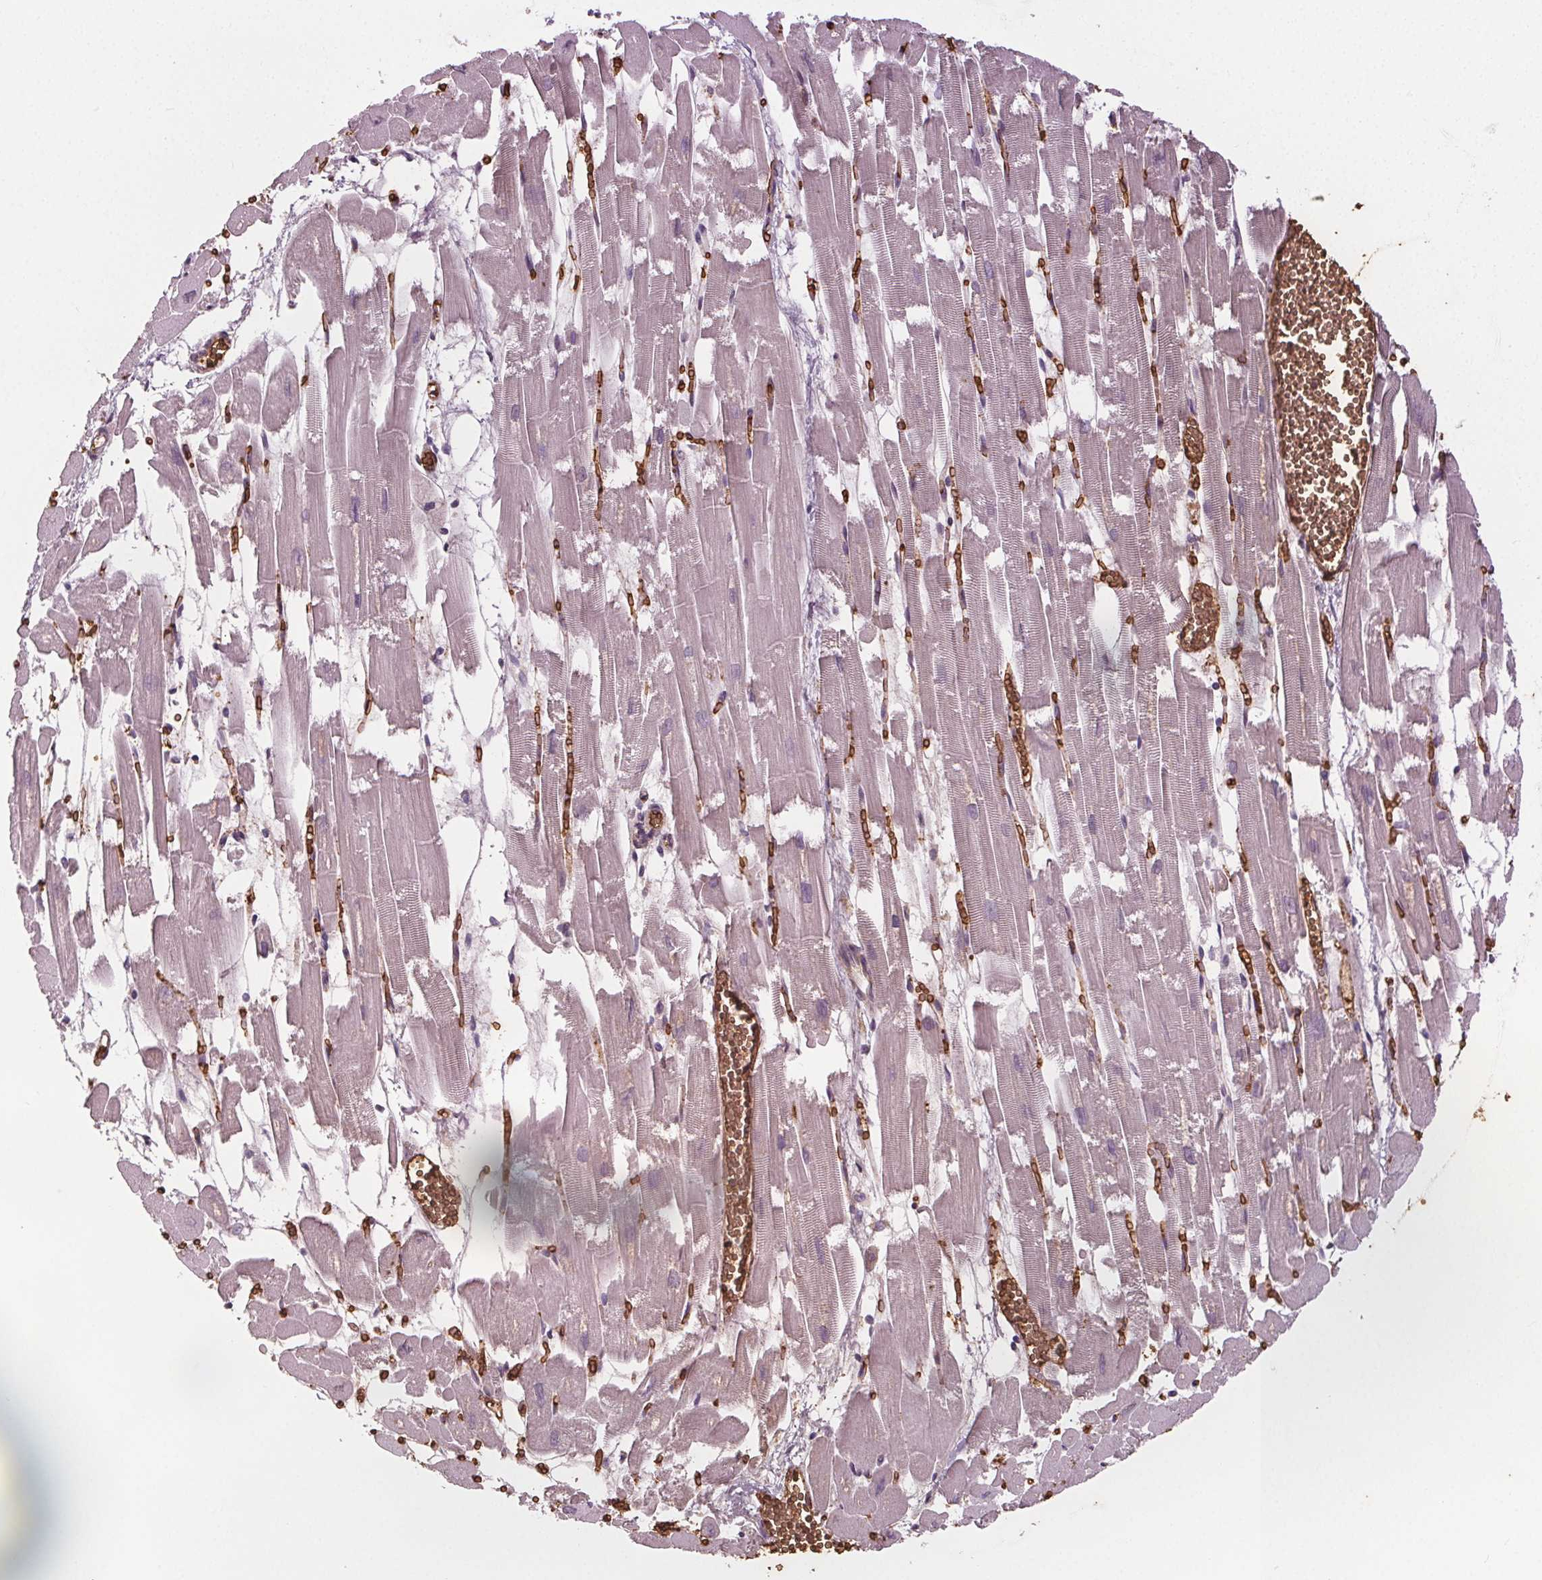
{"staining": {"intensity": "negative", "quantity": "none", "location": "none"}, "tissue": "heart muscle", "cell_type": "Cardiomyocytes", "image_type": "normal", "snomed": [{"axis": "morphology", "description": "Normal tissue, NOS"}, {"axis": "topography", "description": "Heart"}], "caption": "The image demonstrates no staining of cardiomyocytes in normal heart muscle. (DAB immunohistochemistry (IHC) with hematoxylin counter stain).", "gene": "SLC4A1", "patient": {"sex": "female", "age": 52}}